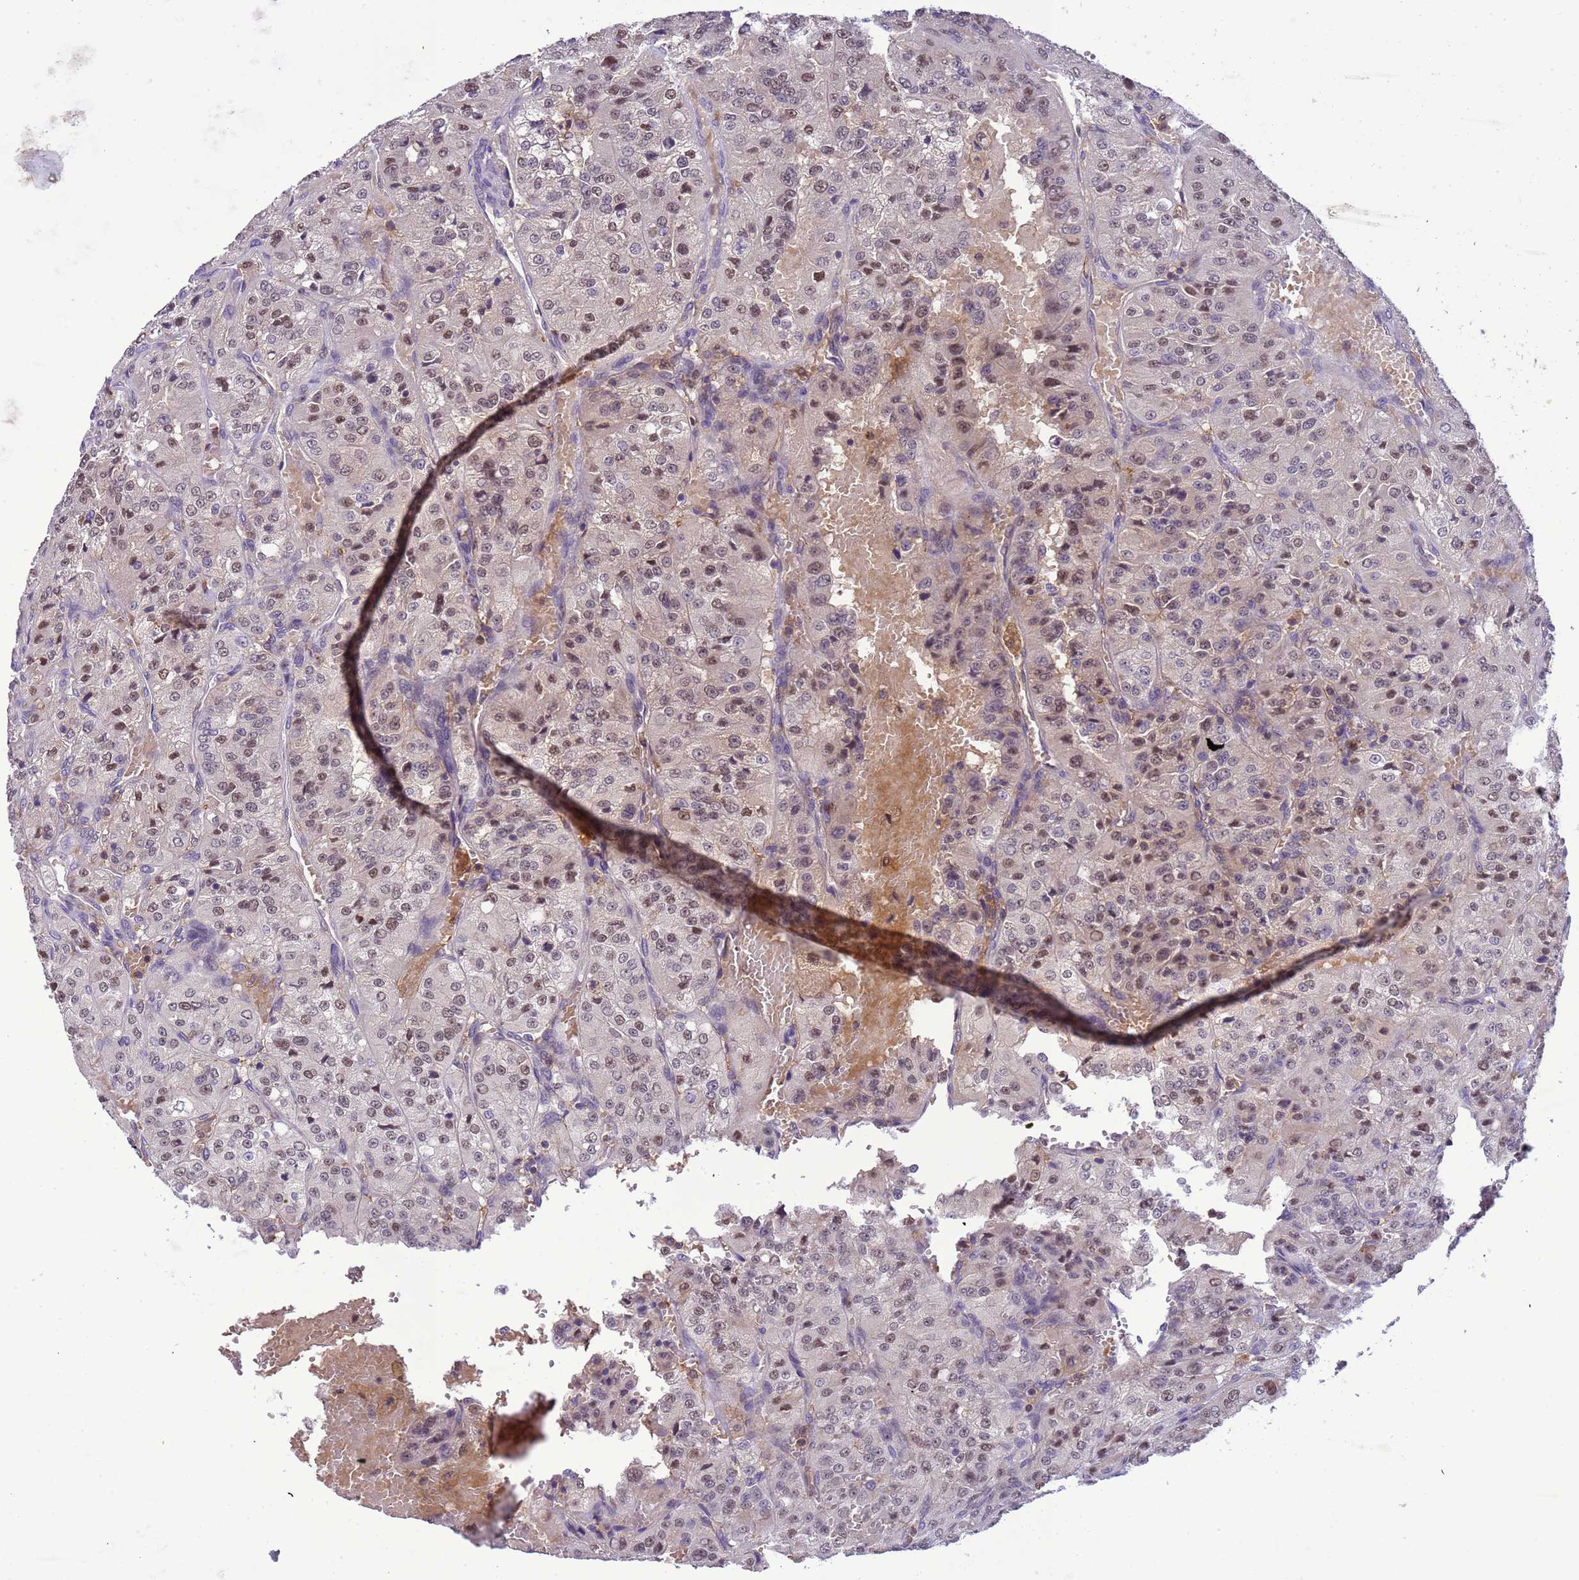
{"staining": {"intensity": "moderate", "quantity": ">75%", "location": "nuclear"}, "tissue": "renal cancer", "cell_type": "Tumor cells", "image_type": "cancer", "snomed": [{"axis": "morphology", "description": "Adenocarcinoma, NOS"}, {"axis": "topography", "description": "Kidney"}], "caption": "A histopathology image showing moderate nuclear positivity in about >75% of tumor cells in renal cancer, as visualized by brown immunohistochemical staining.", "gene": "CD53", "patient": {"sex": "female", "age": 63}}